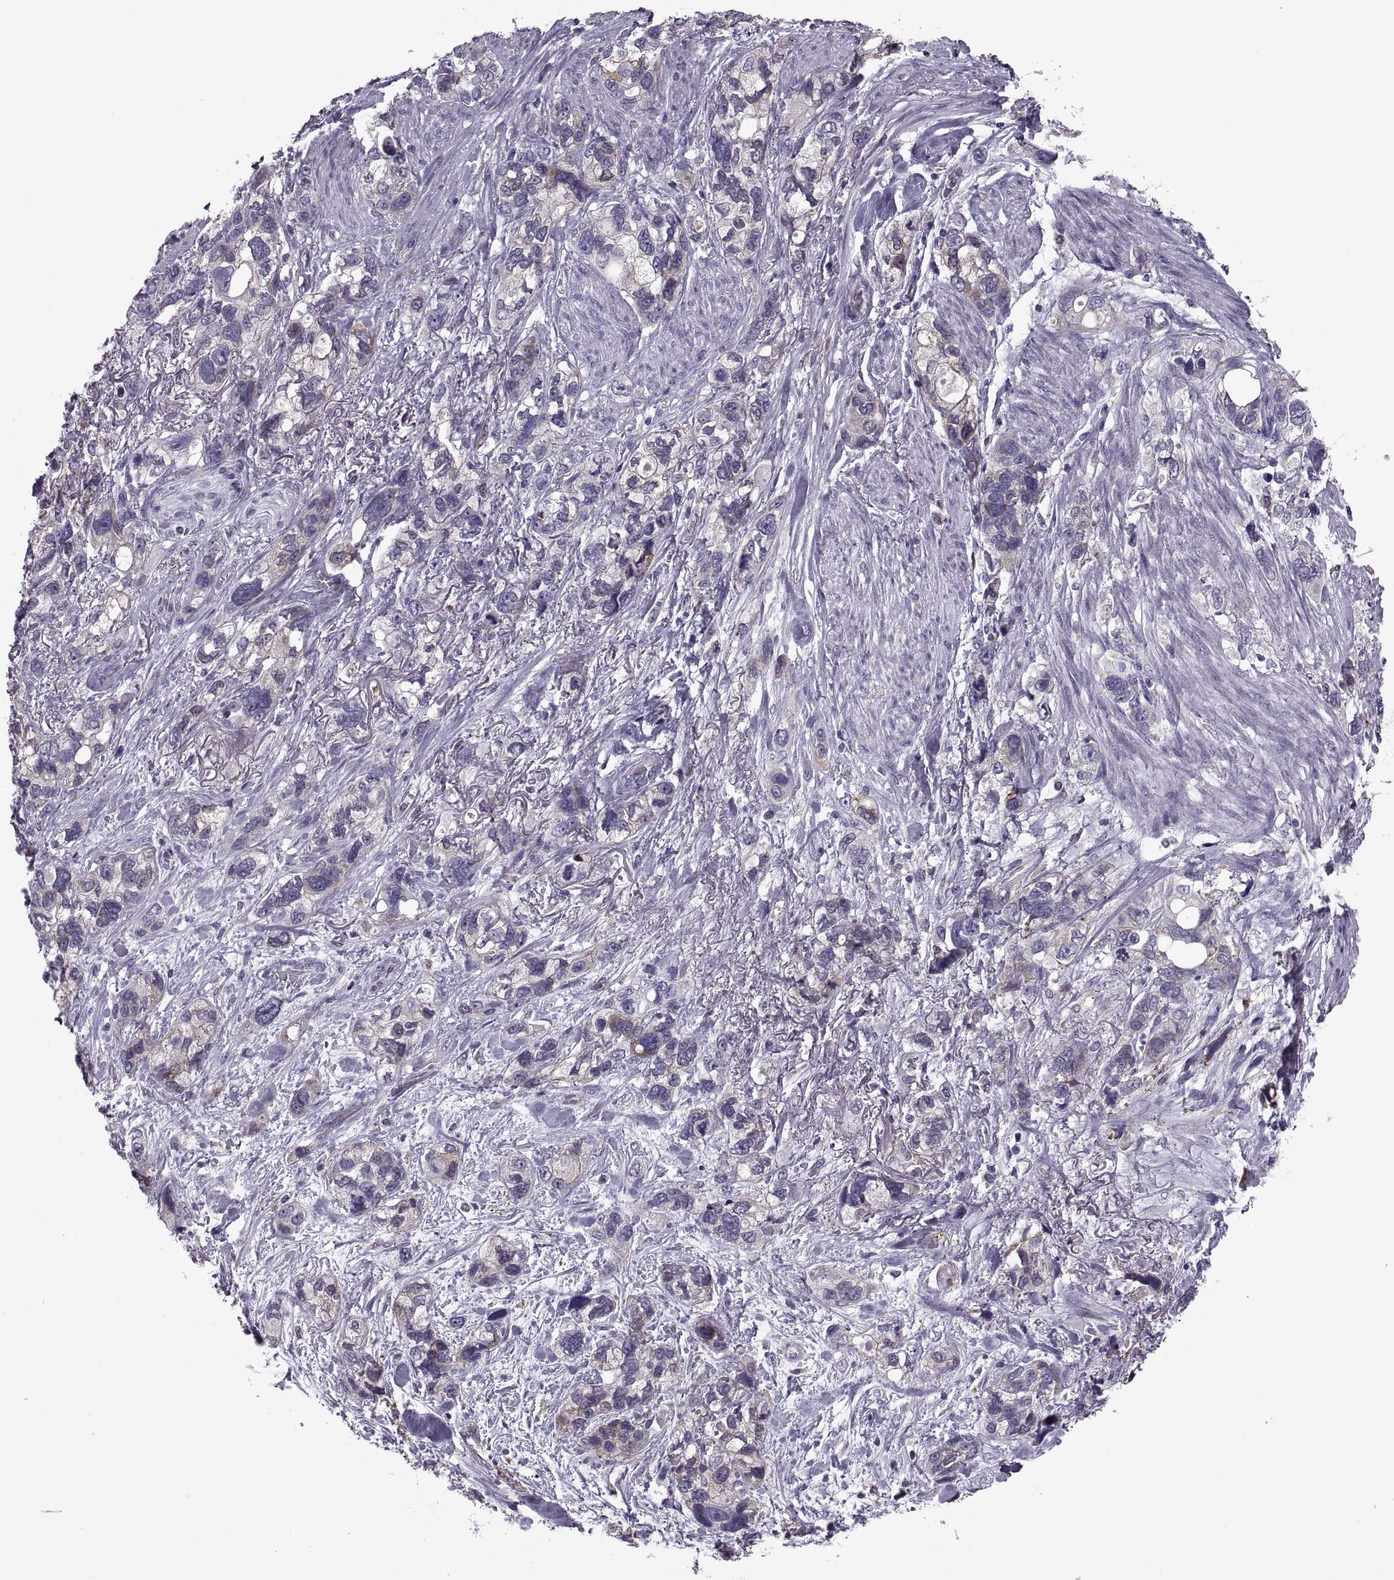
{"staining": {"intensity": "moderate", "quantity": "<25%", "location": "cytoplasmic/membranous"}, "tissue": "stomach cancer", "cell_type": "Tumor cells", "image_type": "cancer", "snomed": [{"axis": "morphology", "description": "Adenocarcinoma, NOS"}, {"axis": "topography", "description": "Stomach, upper"}], "caption": "Tumor cells display low levels of moderate cytoplasmic/membranous expression in about <25% of cells in stomach adenocarcinoma.", "gene": "LETM2", "patient": {"sex": "female", "age": 81}}